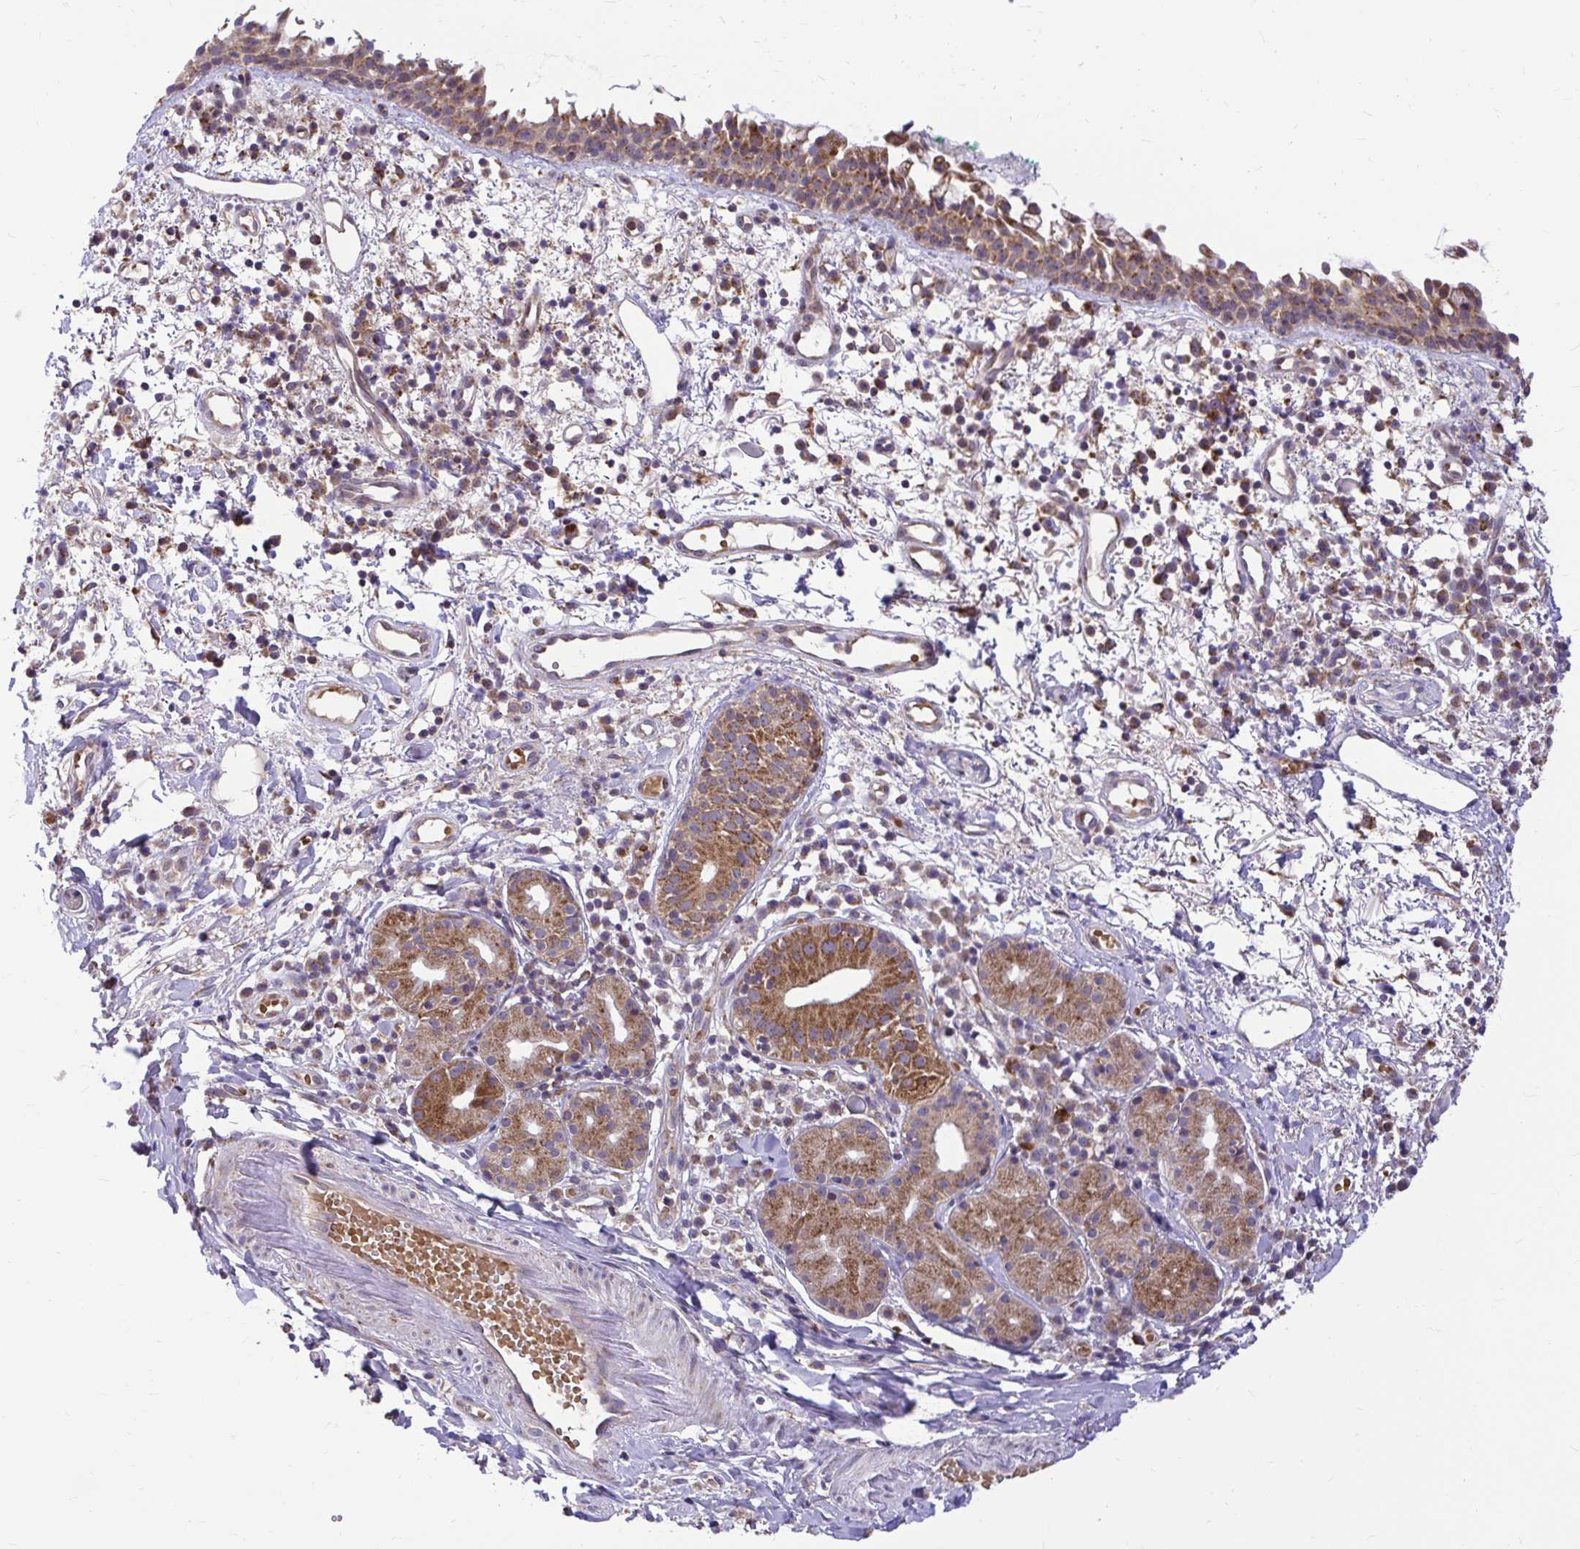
{"staining": {"intensity": "strong", "quantity": ">75%", "location": "cytoplasmic/membranous"}, "tissue": "nasopharynx", "cell_type": "Respiratory epithelial cells", "image_type": "normal", "snomed": [{"axis": "morphology", "description": "Normal tissue, NOS"}, {"axis": "morphology", "description": "Basal cell carcinoma"}, {"axis": "topography", "description": "Cartilage tissue"}, {"axis": "topography", "description": "Nasopharynx"}, {"axis": "topography", "description": "Oral tissue"}], "caption": "IHC histopathology image of unremarkable nasopharynx stained for a protein (brown), which reveals high levels of strong cytoplasmic/membranous positivity in approximately >75% of respiratory epithelial cells.", "gene": "VTI1B", "patient": {"sex": "female", "age": 77}}